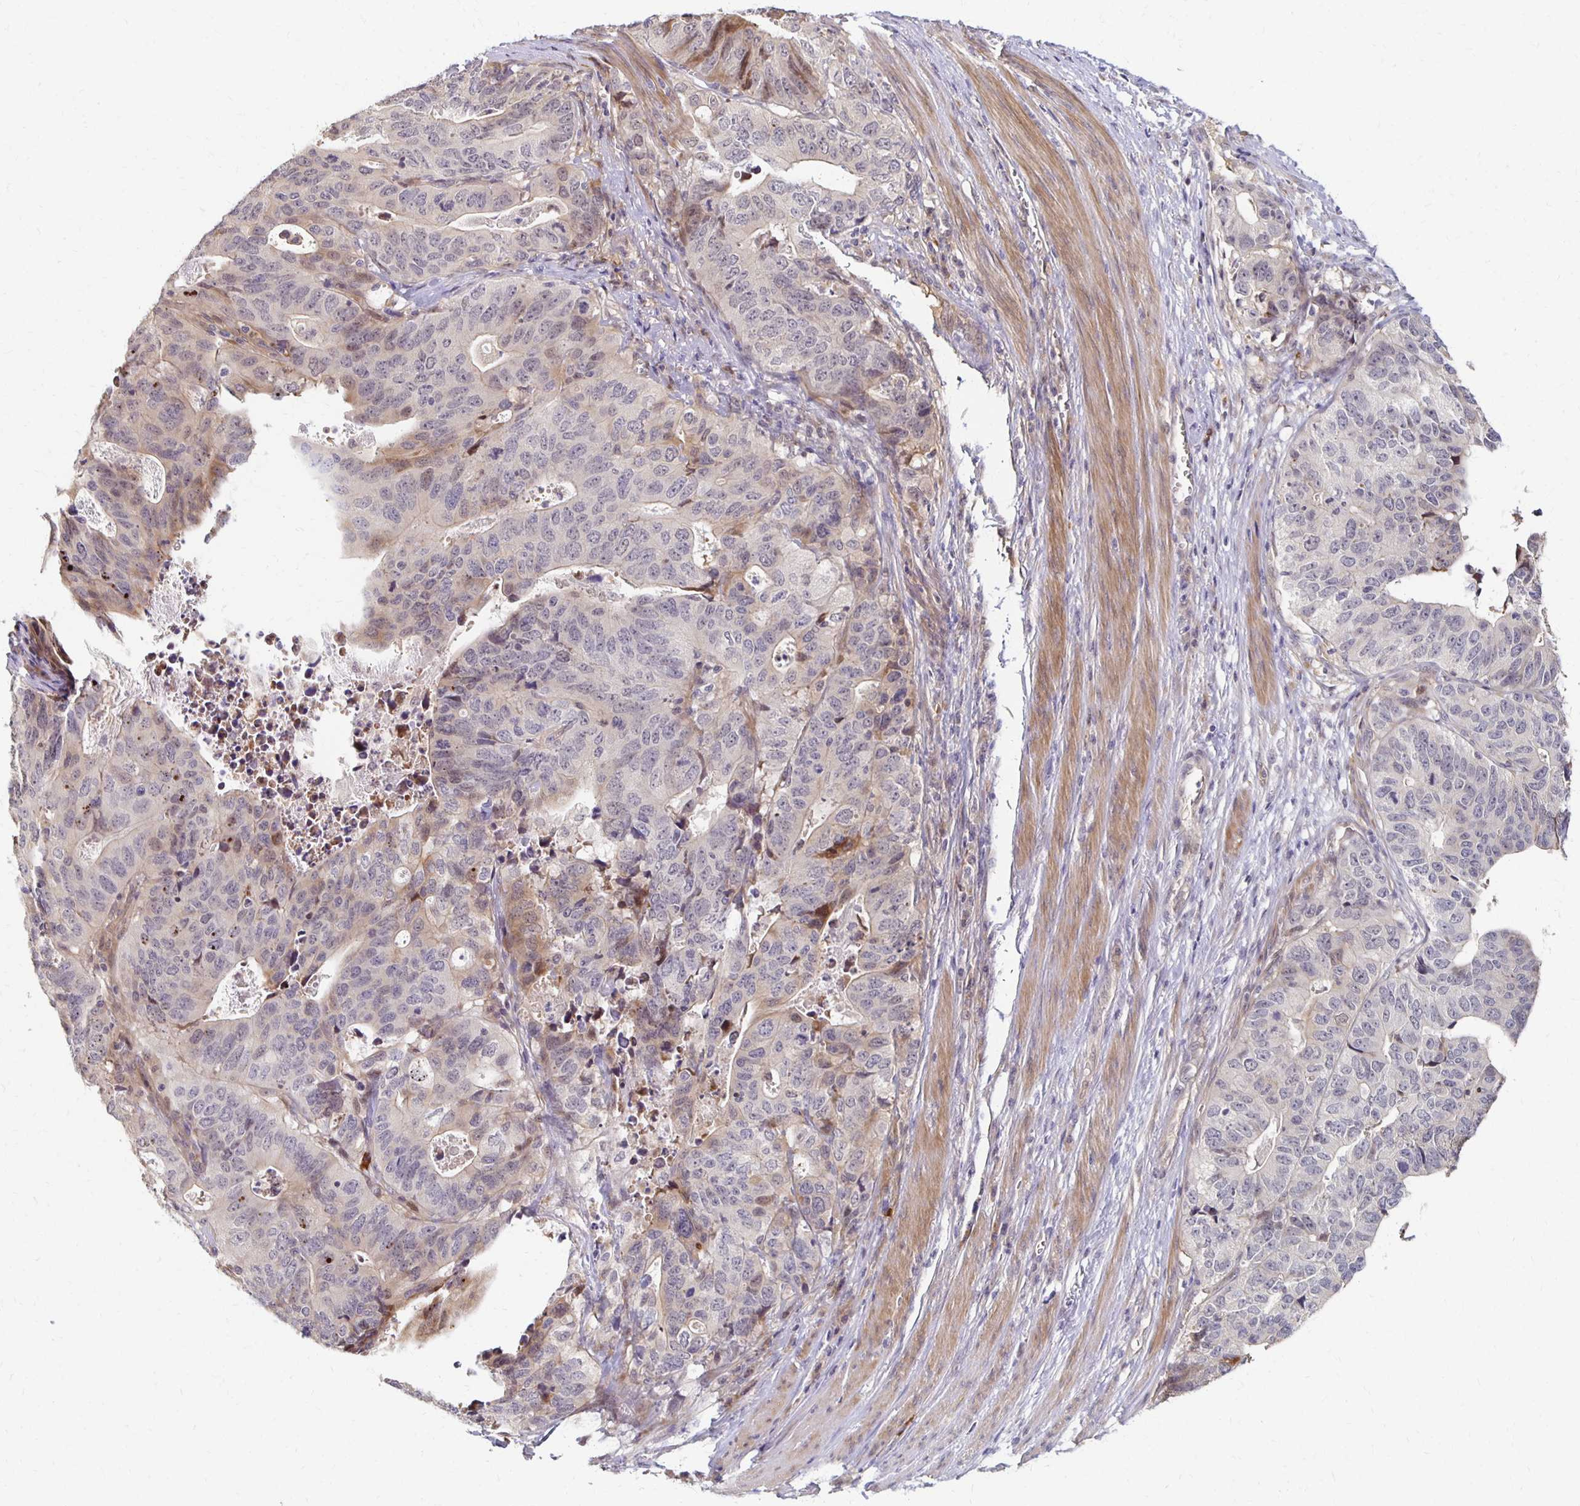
{"staining": {"intensity": "weak", "quantity": "<25%", "location": "cytoplasmic/membranous"}, "tissue": "stomach cancer", "cell_type": "Tumor cells", "image_type": "cancer", "snomed": [{"axis": "morphology", "description": "Adenocarcinoma, NOS"}, {"axis": "topography", "description": "Stomach, upper"}], "caption": "Immunohistochemistry of human adenocarcinoma (stomach) displays no expression in tumor cells.", "gene": "PRKCB", "patient": {"sex": "female", "age": 67}}